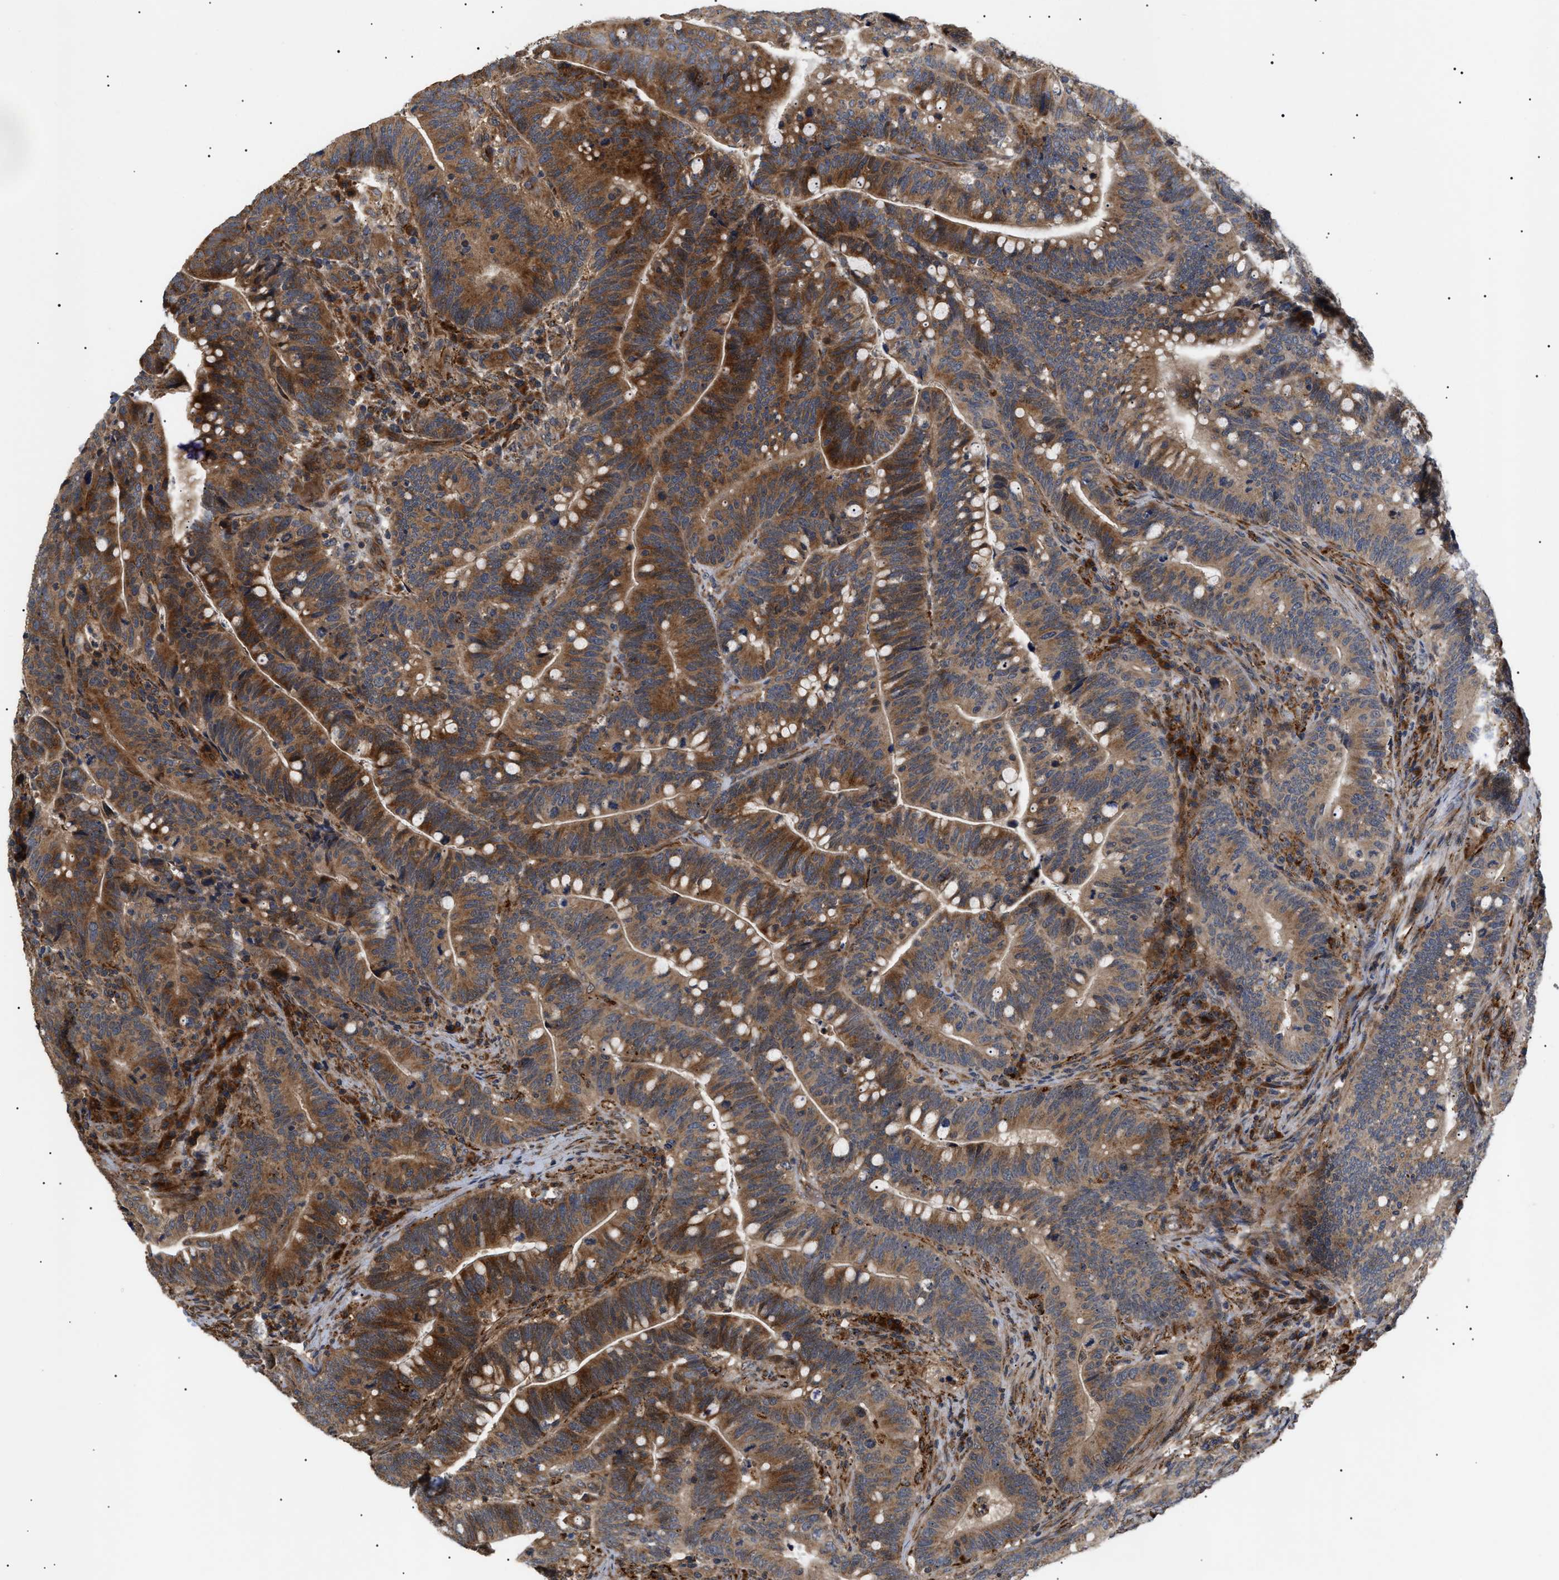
{"staining": {"intensity": "strong", "quantity": ">75%", "location": "cytoplasmic/membranous,nuclear"}, "tissue": "colorectal cancer", "cell_type": "Tumor cells", "image_type": "cancer", "snomed": [{"axis": "morphology", "description": "Normal tissue, NOS"}, {"axis": "morphology", "description": "Adenocarcinoma, NOS"}, {"axis": "topography", "description": "Colon"}], "caption": "DAB (3,3'-diaminobenzidine) immunohistochemical staining of human colorectal cancer (adenocarcinoma) displays strong cytoplasmic/membranous and nuclear protein expression in about >75% of tumor cells. The staining was performed using DAB to visualize the protein expression in brown, while the nuclei were stained in blue with hematoxylin (Magnification: 20x).", "gene": "ASTL", "patient": {"sex": "female", "age": 66}}